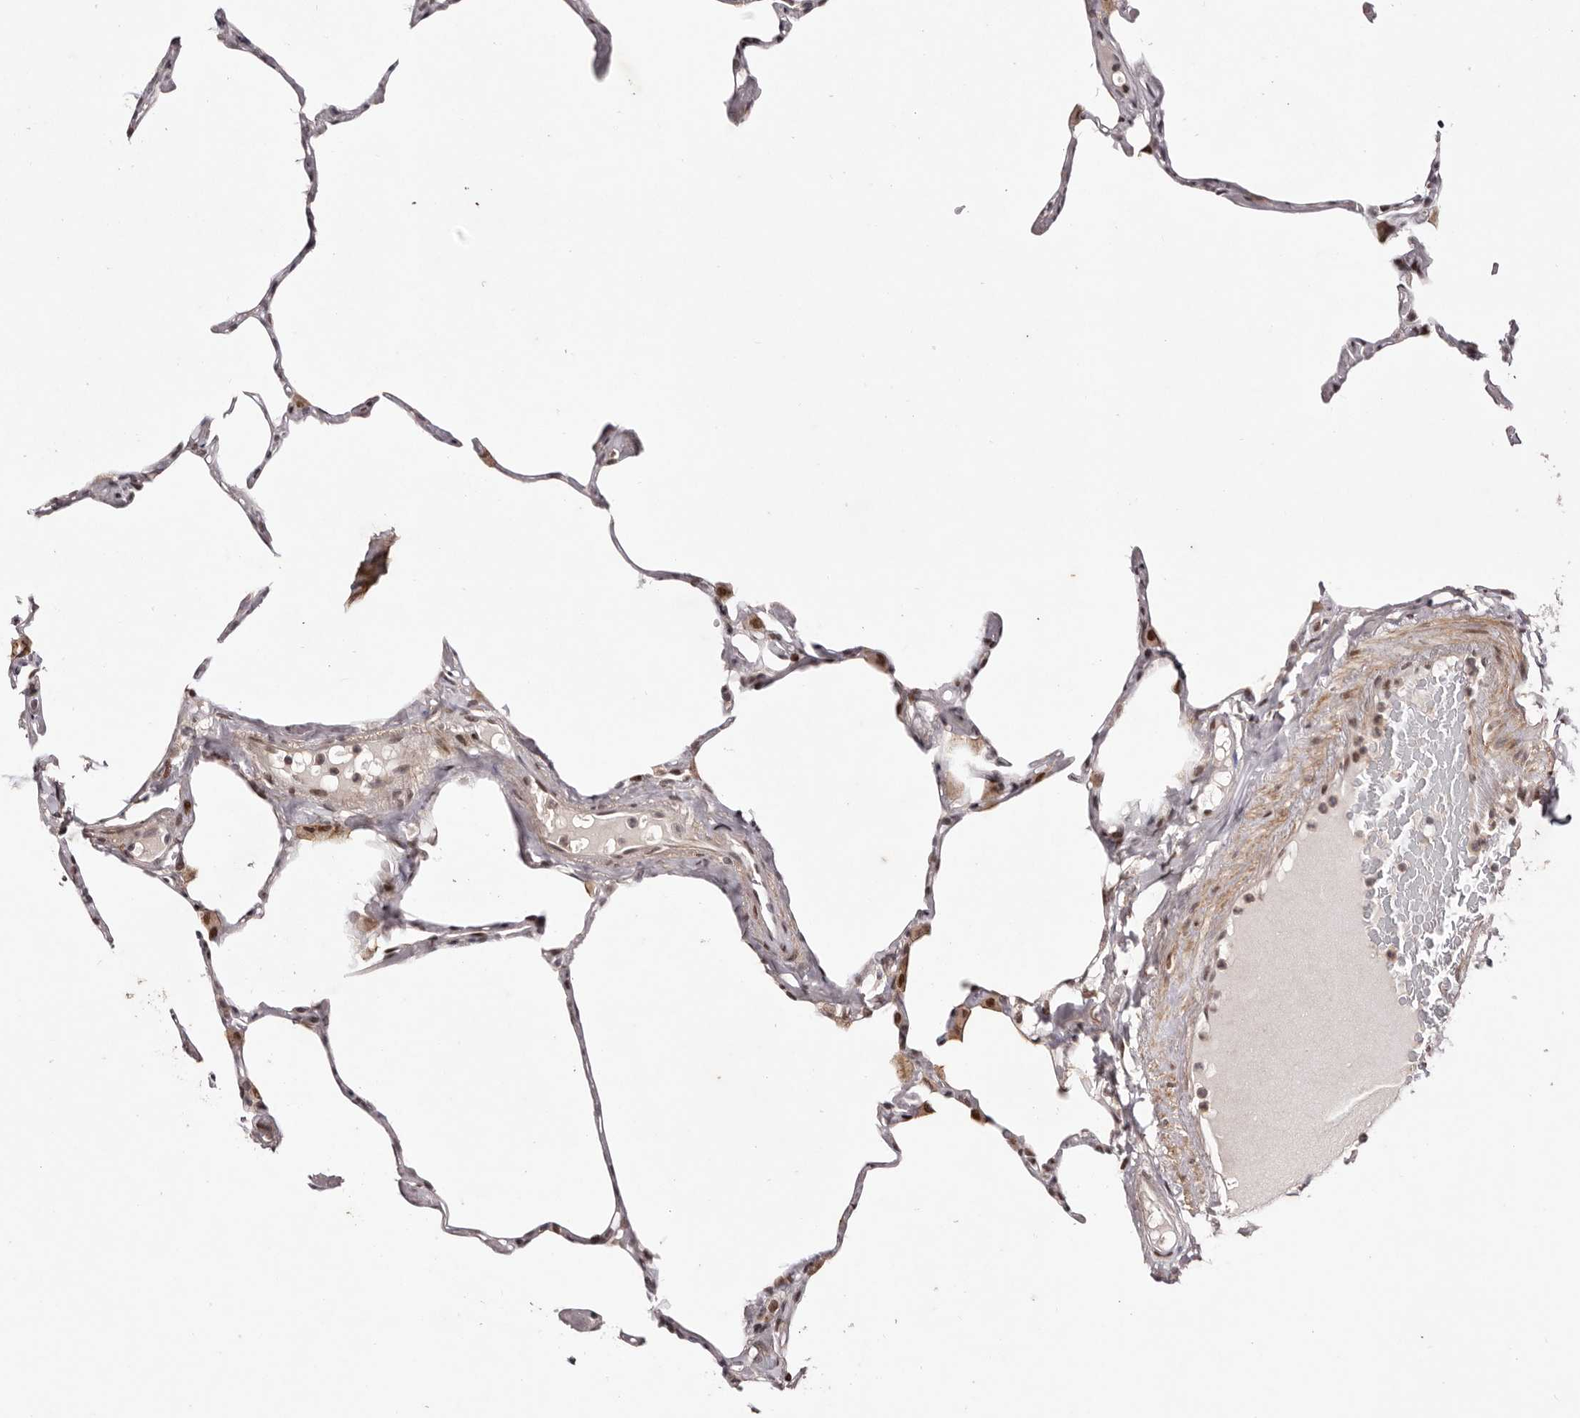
{"staining": {"intensity": "weak", "quantity": "<25%", "location": "cytoplasmic/membranous"}, "tissue": "lung", "cell_type": "Alveolar cells", "image_type": "normal", "snomed": [{"axis": "morphology", "description": "Normal tissue, NOS"}, {"axis": "topography", "description": "Lung"}], "caption": "Immunohistochemical staining of unremarkable human lung reveals no significant positivity in alveolar cells. (Stains: DAB (3,3'-diaminobenzidine) IHC with hematoxylin counter stain, Microscopy: brightfield microscopy at high magnification).", "gene": "FBXO5", "patient": {"sex": "male", "age": 65}}